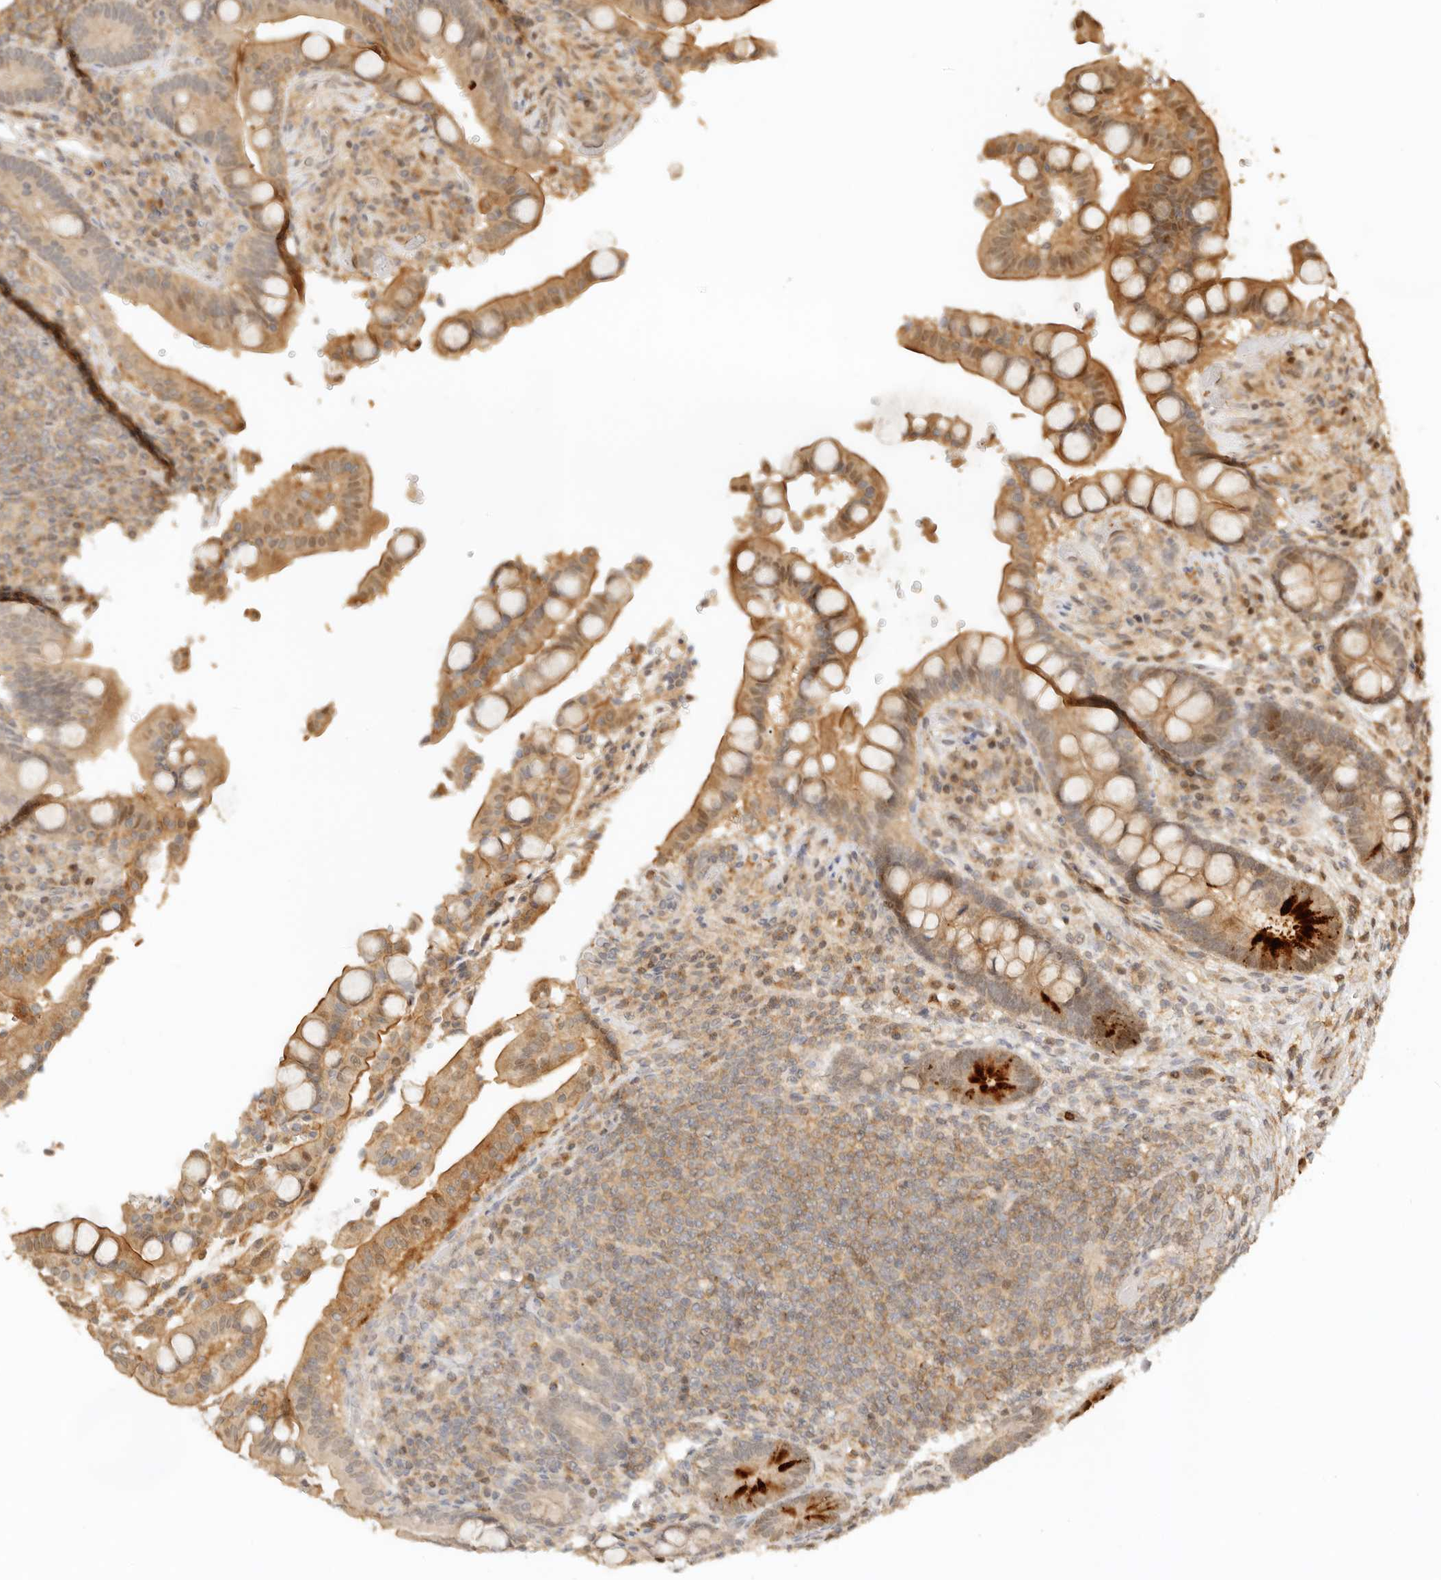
{"staining": {"intensity": "weak", "quantity": ">75%", "location": "cytoplasmic/membranous"}, "tissue": "colon", "cell_type": "Endothelial cells", "image_type": "normal", "snomed": [{"axis": "morphology", "description": "Normal tissue, NOS"}, {"axis": "topography", "description": "Colon"}], "caption": "DAB (3,3'-diaminobenzidine) immunohistochemical staining of benign human colon shows weak cytoplasmic/membranous protein expression in about >75% of endothelial cells. The staining is performed using DAB brown chromogen to label protein expression. The nuclei are counter-stained blue using hematoxylin.", "gene": "KIF2B", "patient": {"sex": "male", "age": 73}}